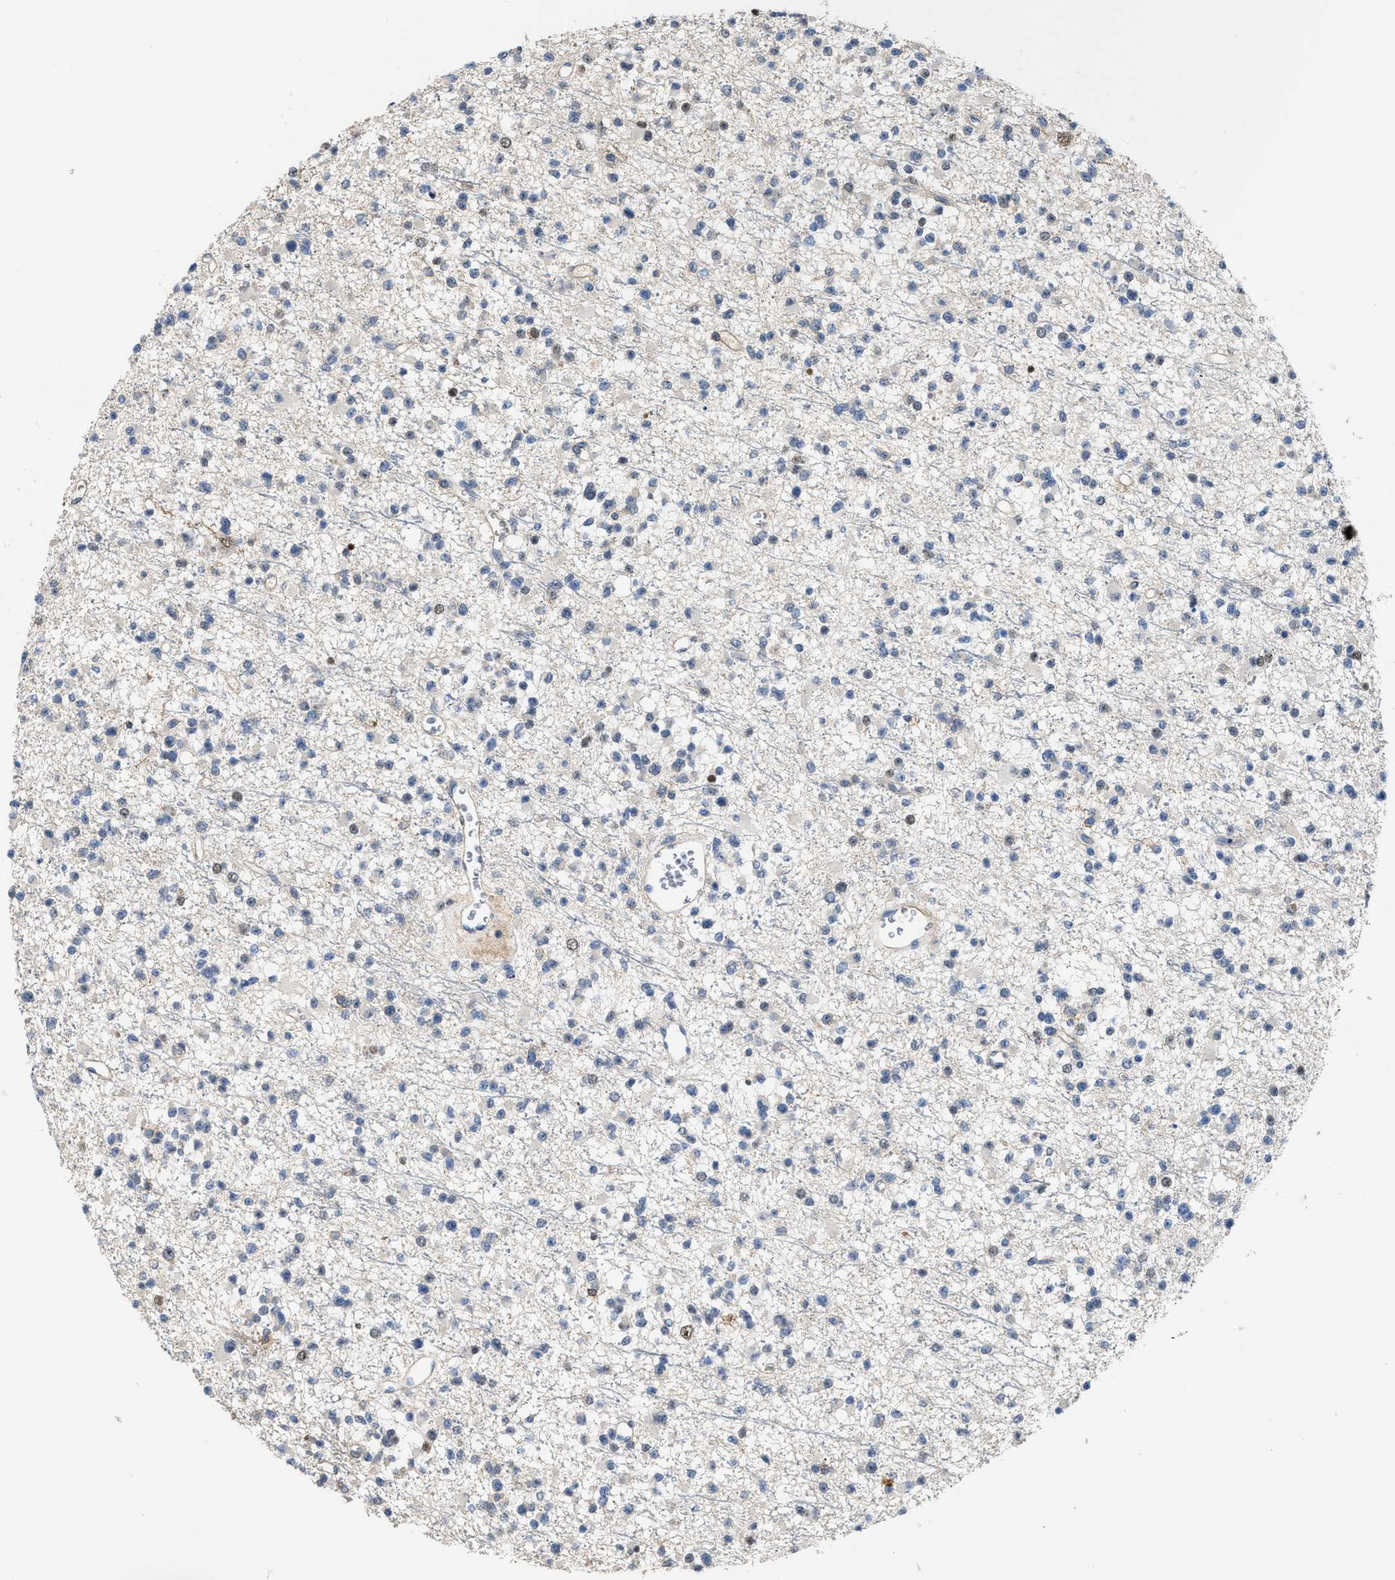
{"staining": {"intensity": "negative", "quantity": "none", "location": "none"}, "tissue": "glioma", "cell_type": "Tumor cells", "image_type": "cancer", "snomed": [{"axis": "morphology", "description": "Glioma, malignant, Low grade"}, {"axis": "topography", "description": "Brain"}], "caption": "The IHC histopathology image has no significant expression in tumor cells of glioma tissue. (DAB immunohistochemistry visualized using brightfield microscopy, high magnification).", "gene": "ZNF783", "patient": {"sex": "female", "age": 22}}